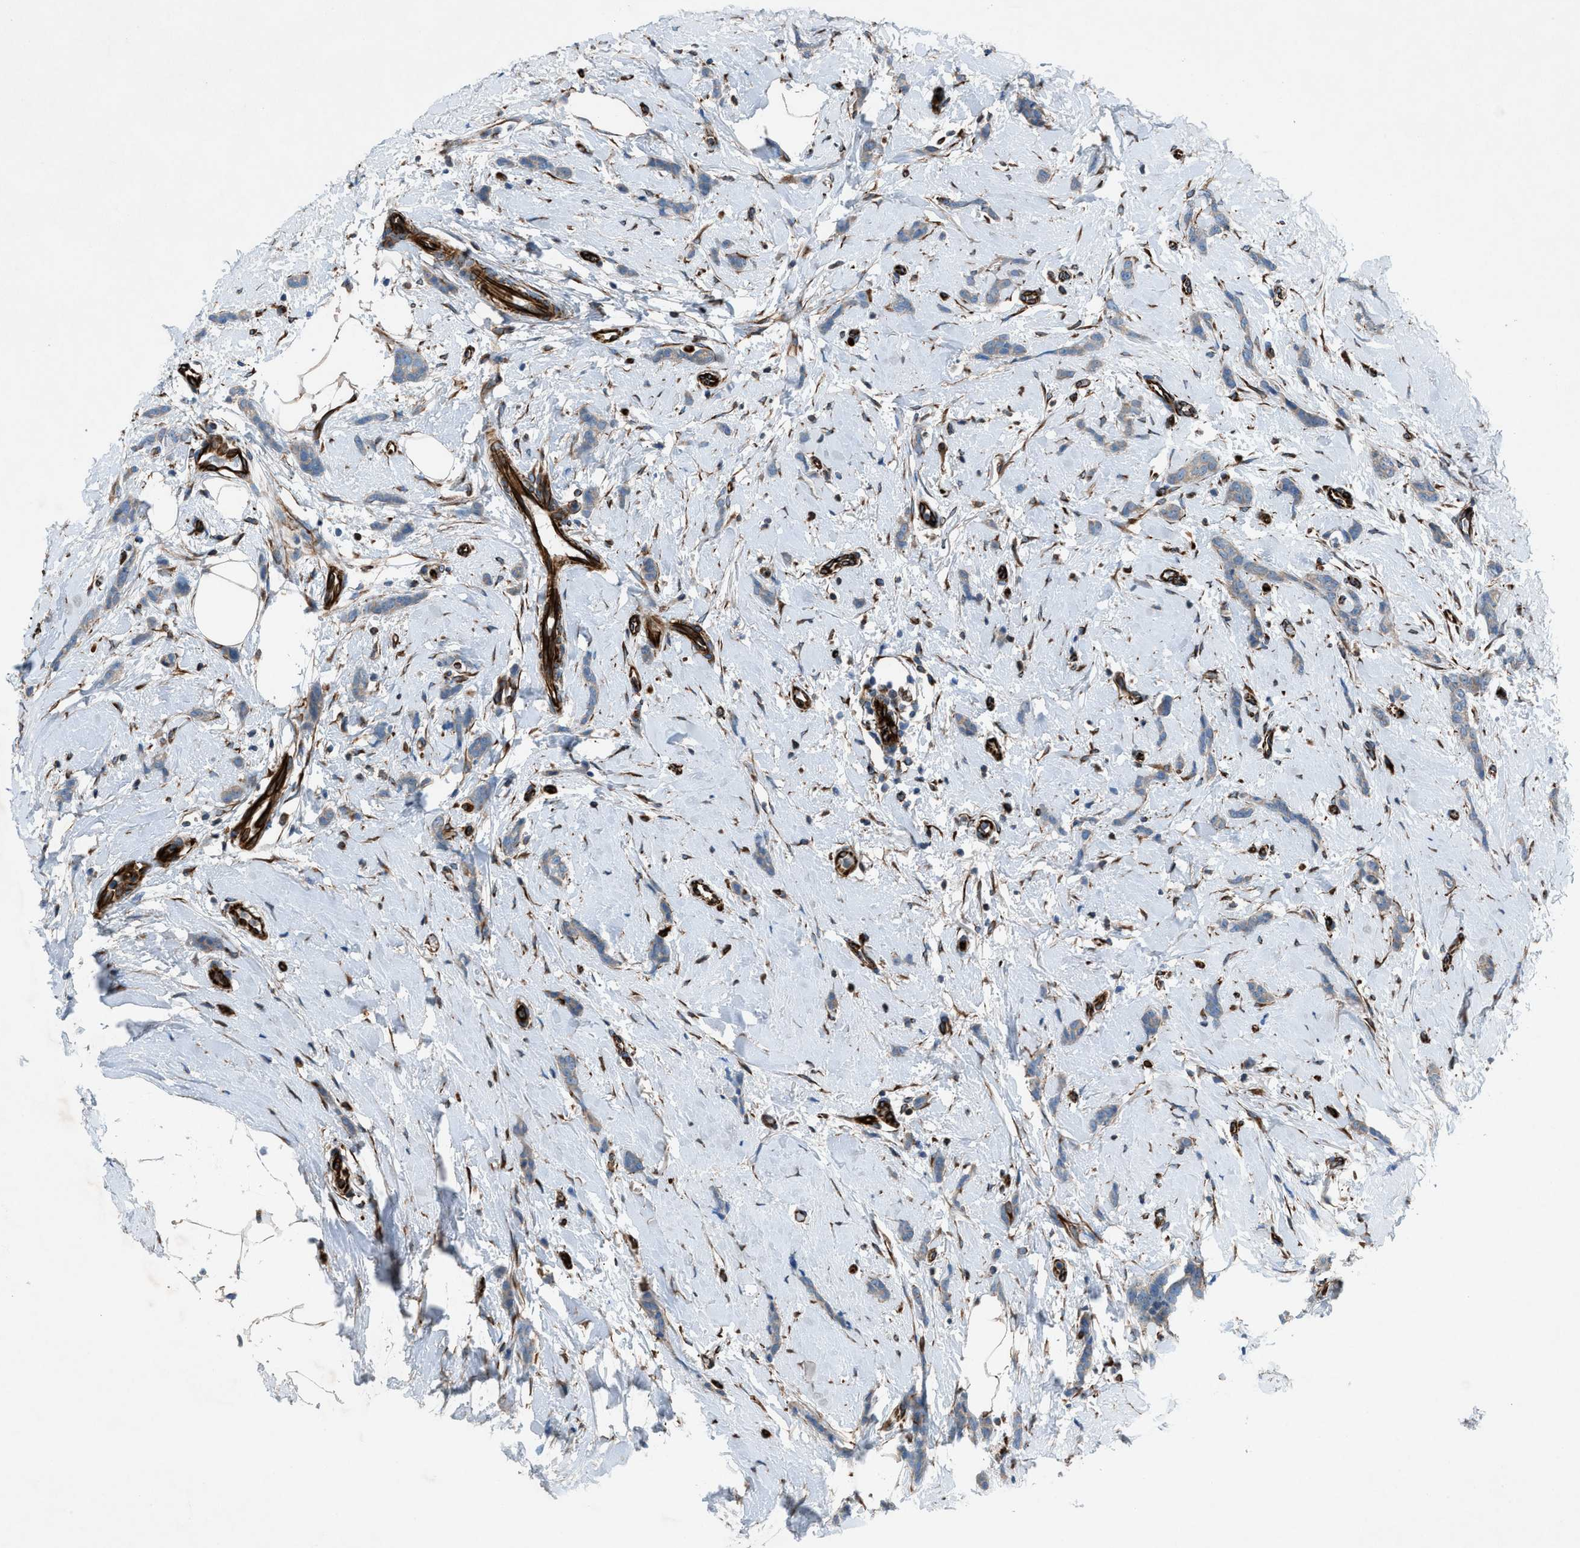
{"staining": {"intensity": "weak", "quantity": ">75%", "location": "cytoplasmic/membranous"}, "tissue": "breast cancer", "cell_type": "Tumor cells", "image_type": "cancer", "snomed": [{"axis": "morphology", "description": "Lobular carcinoma"}, {"axis": "topography", "description": "Skin"}, {"axis": "topography", "description": "Breast"}], "caption": "The photomicrograph reveals staining of breast cancer, revealing weak cytoplasmic/membranous protein expression (brown color) within tumor cells.", "gene": "CABP7", "patient": {"sex": "female", "age": 46}}